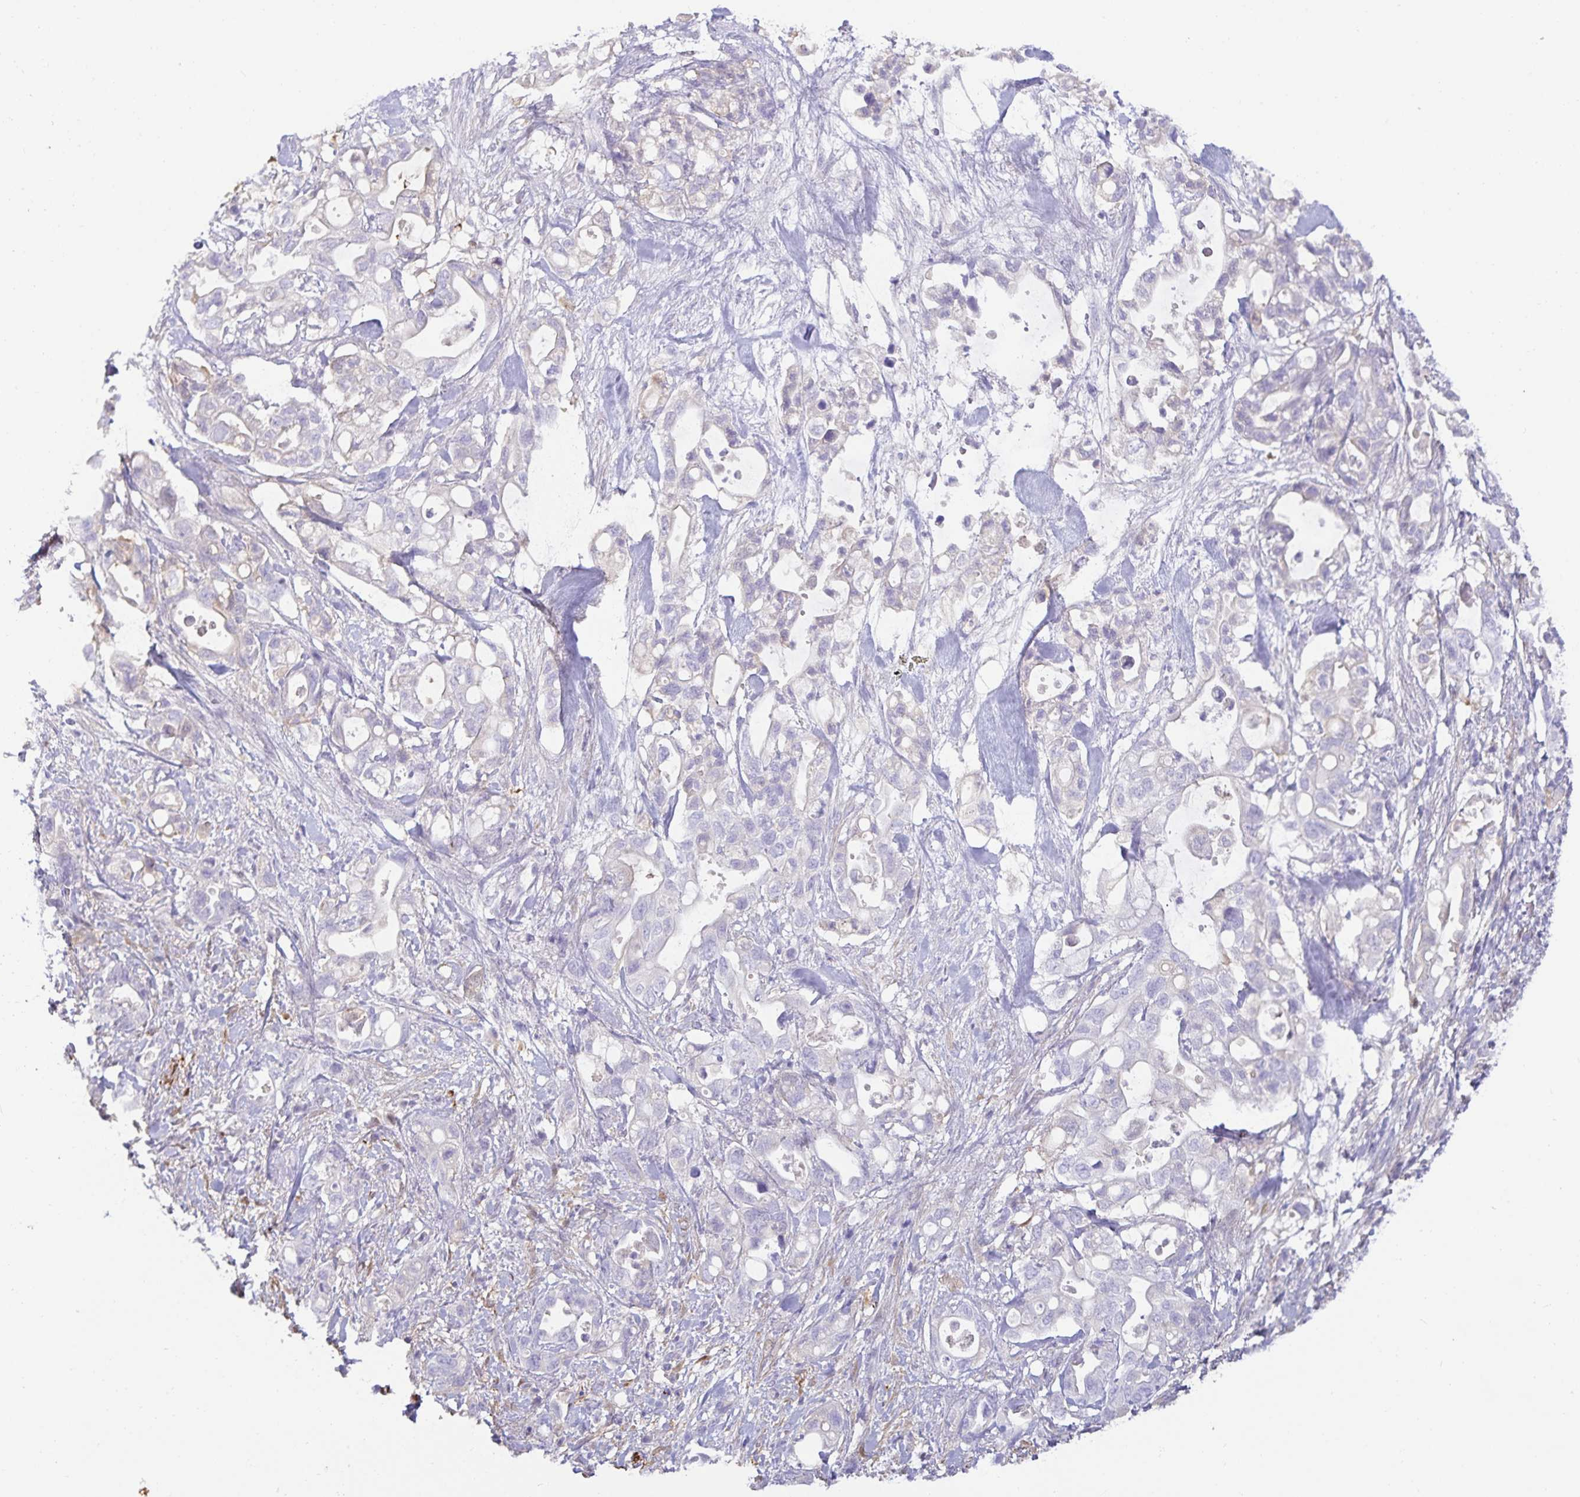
{"staining": {"intensity": "moderate", "quantity": "<25%", "location": "cytoplasmic/membranous"}, "tissue": "pancreatic cancer", "cell_type": "Tumor cells", "image_type": "cancer", "snomed": [{"axis": "morphology", "description": "Adenocarcinoma, NOS"}, {"axis": "topography", "description": "Pancreas"}], "caption": "High-power microscopy captured an immunohistochemistry image of pancreatic cancer (adenocarcinoma), revealing moderate cytoplasmic/membranous staining in about <25% of tumor cells. (DAB IHC with brightfield microscopy, high magnification).", "gene": "SPAG4", "patient": {"sex": "female", "age": 72}}